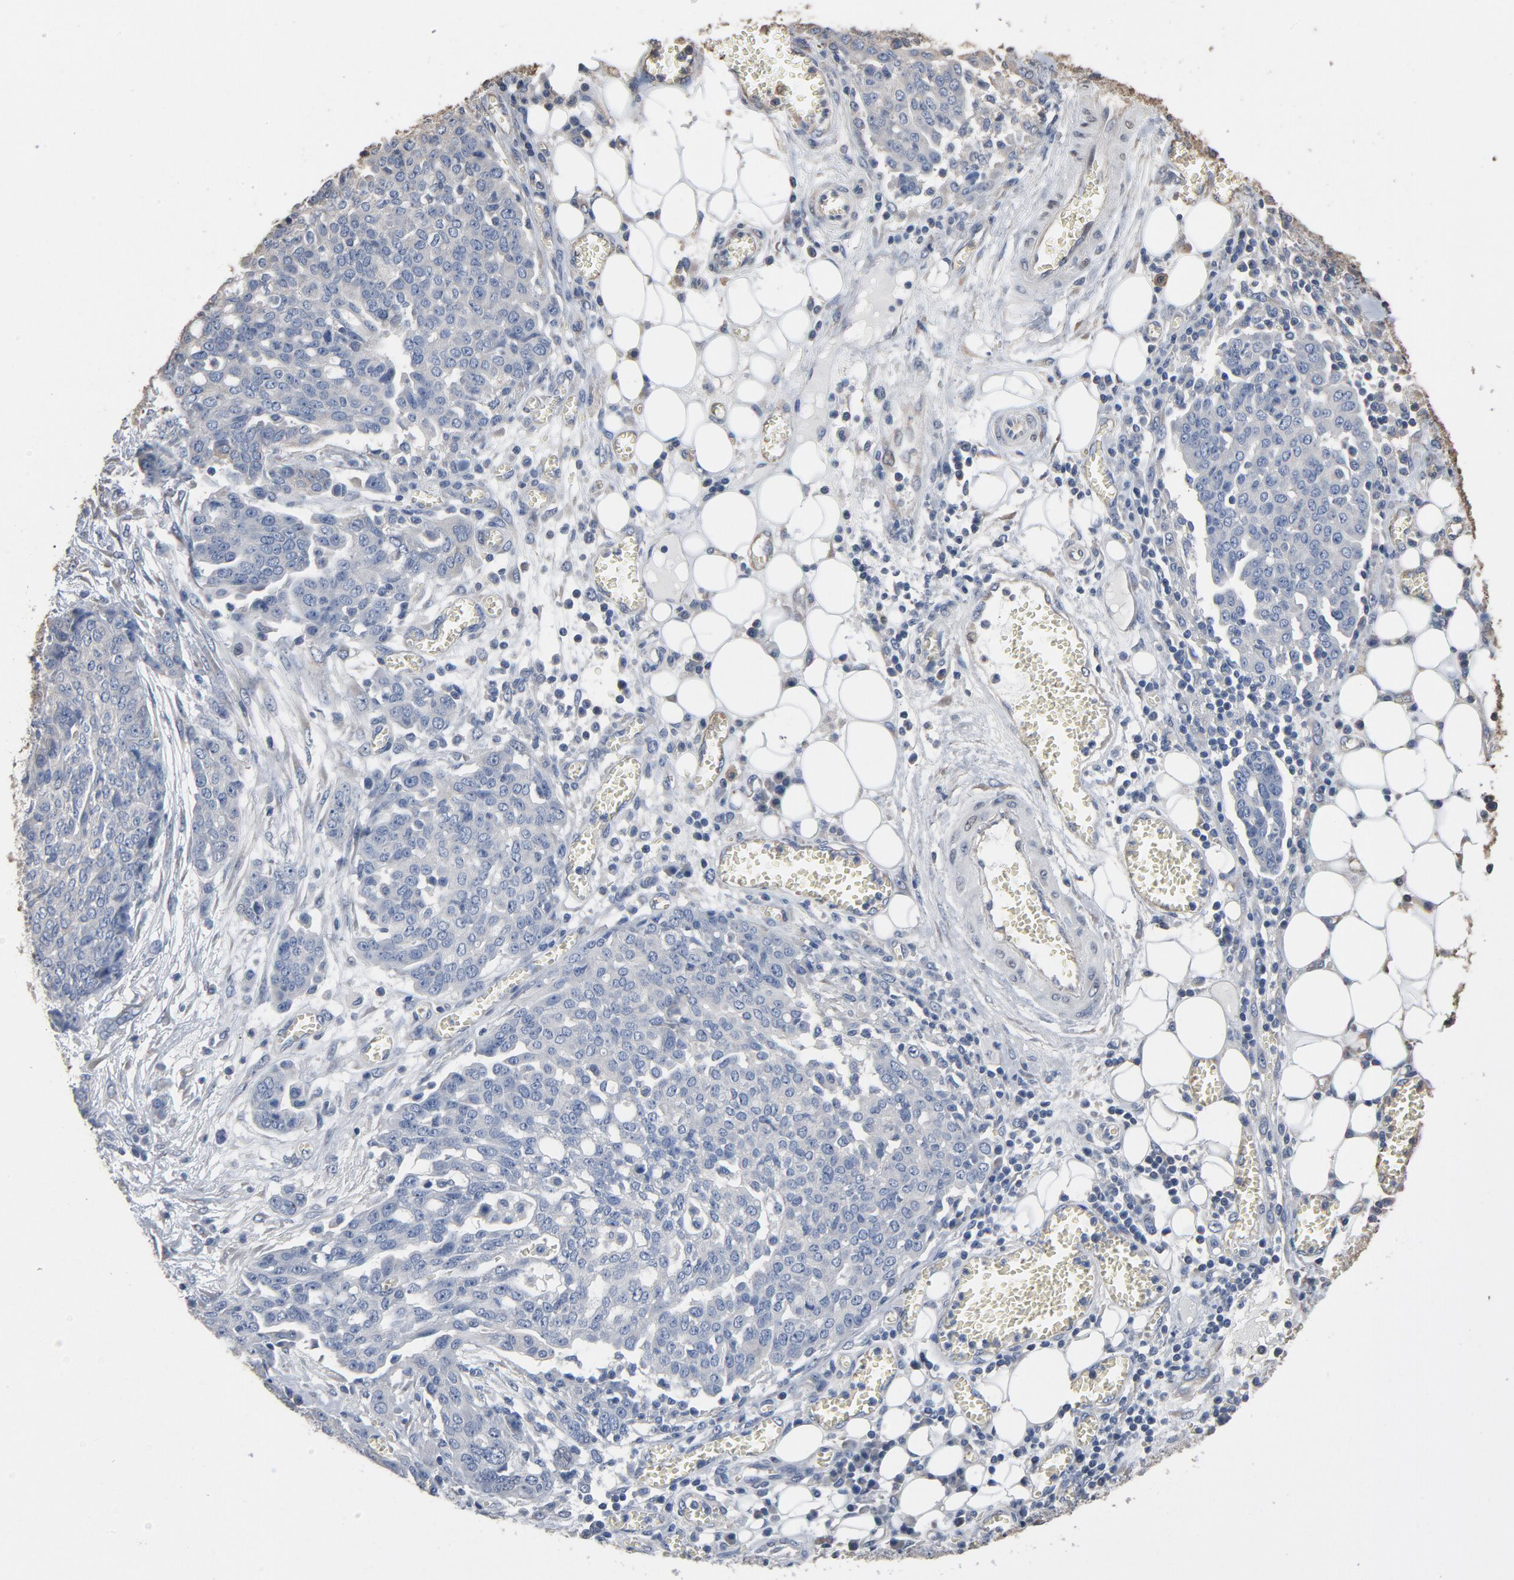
{"staining": {"intensity": "negative", "quantity": "none", "location": "none"}, "tissue": "ovarian cancer", "cell_type": "Tumor cells", "image_type": "cancer", "snomed": [{"axis": "morphology", "description": "Cystadenocarcinoma, serous, NOS"}, {"axis": "topography", "description": "Soft tissue"}, {"axis": "topography", "description": "Ovary"}], "caption": "A photomicrograph of human ovarian serous cystadenocarcinoma is negative for staining in tumor cells.", "gene": "SOX6", "patient": {"sex": "female", "age": 57}}